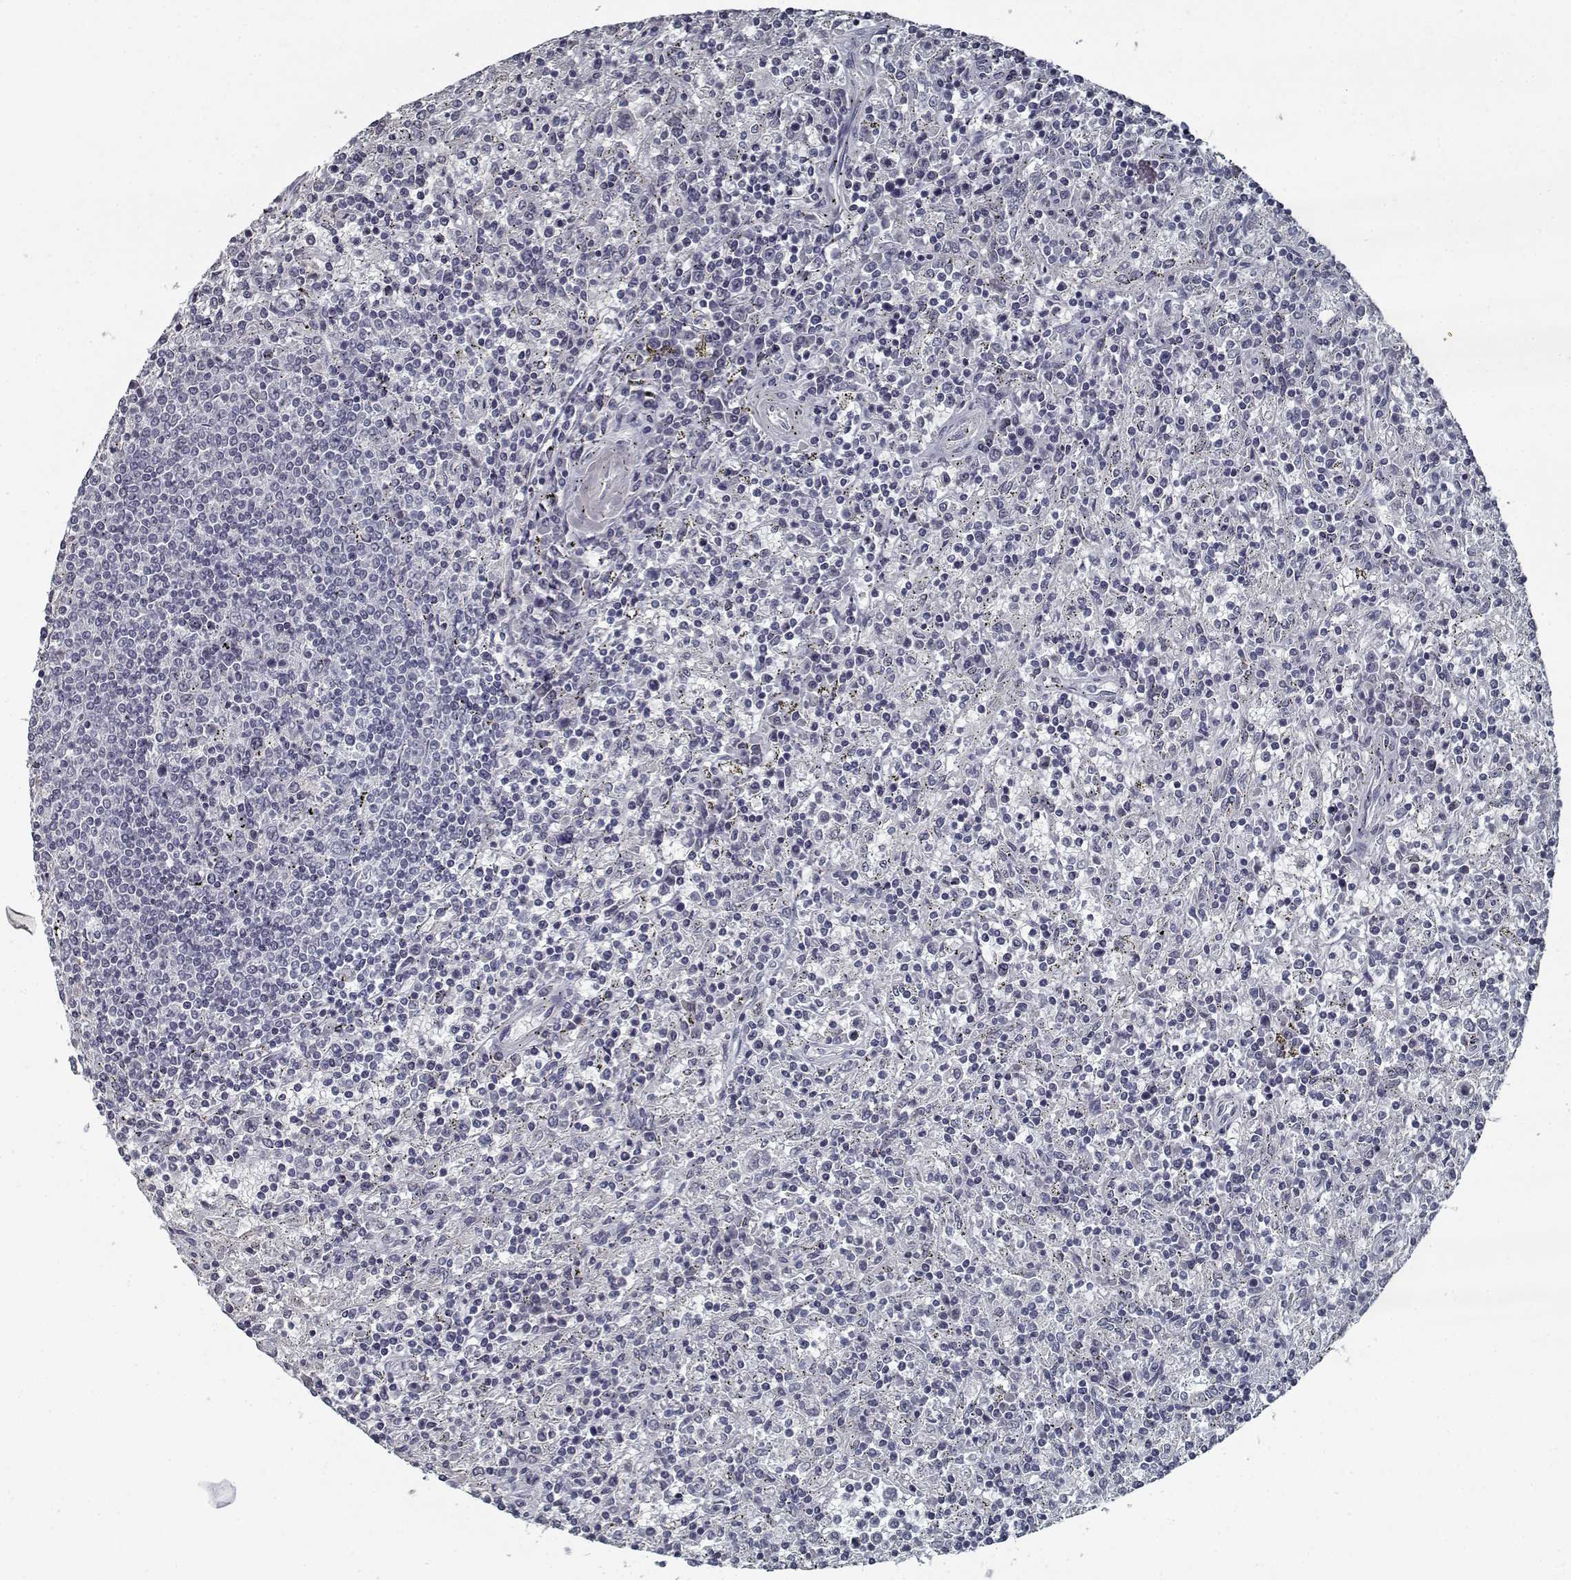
{"staining": {"intensity": "negative", "quantity": "none", "location": "none"}, "tissue": "lymphoma", "cell_type": "Tumor cells", "image_type": "cancer", "snomed": [{"axis": "morphology", "description": "Malignant lymphoma, non-Hodgkin's type, Low grade"}, {"axis": "topography", "description": "Spleen"}], "caption": "Tumor cells are negative for protein expression in human lymphoma.", "gene": "GAD2", "patient": {"sex": "male", "age": 62}}